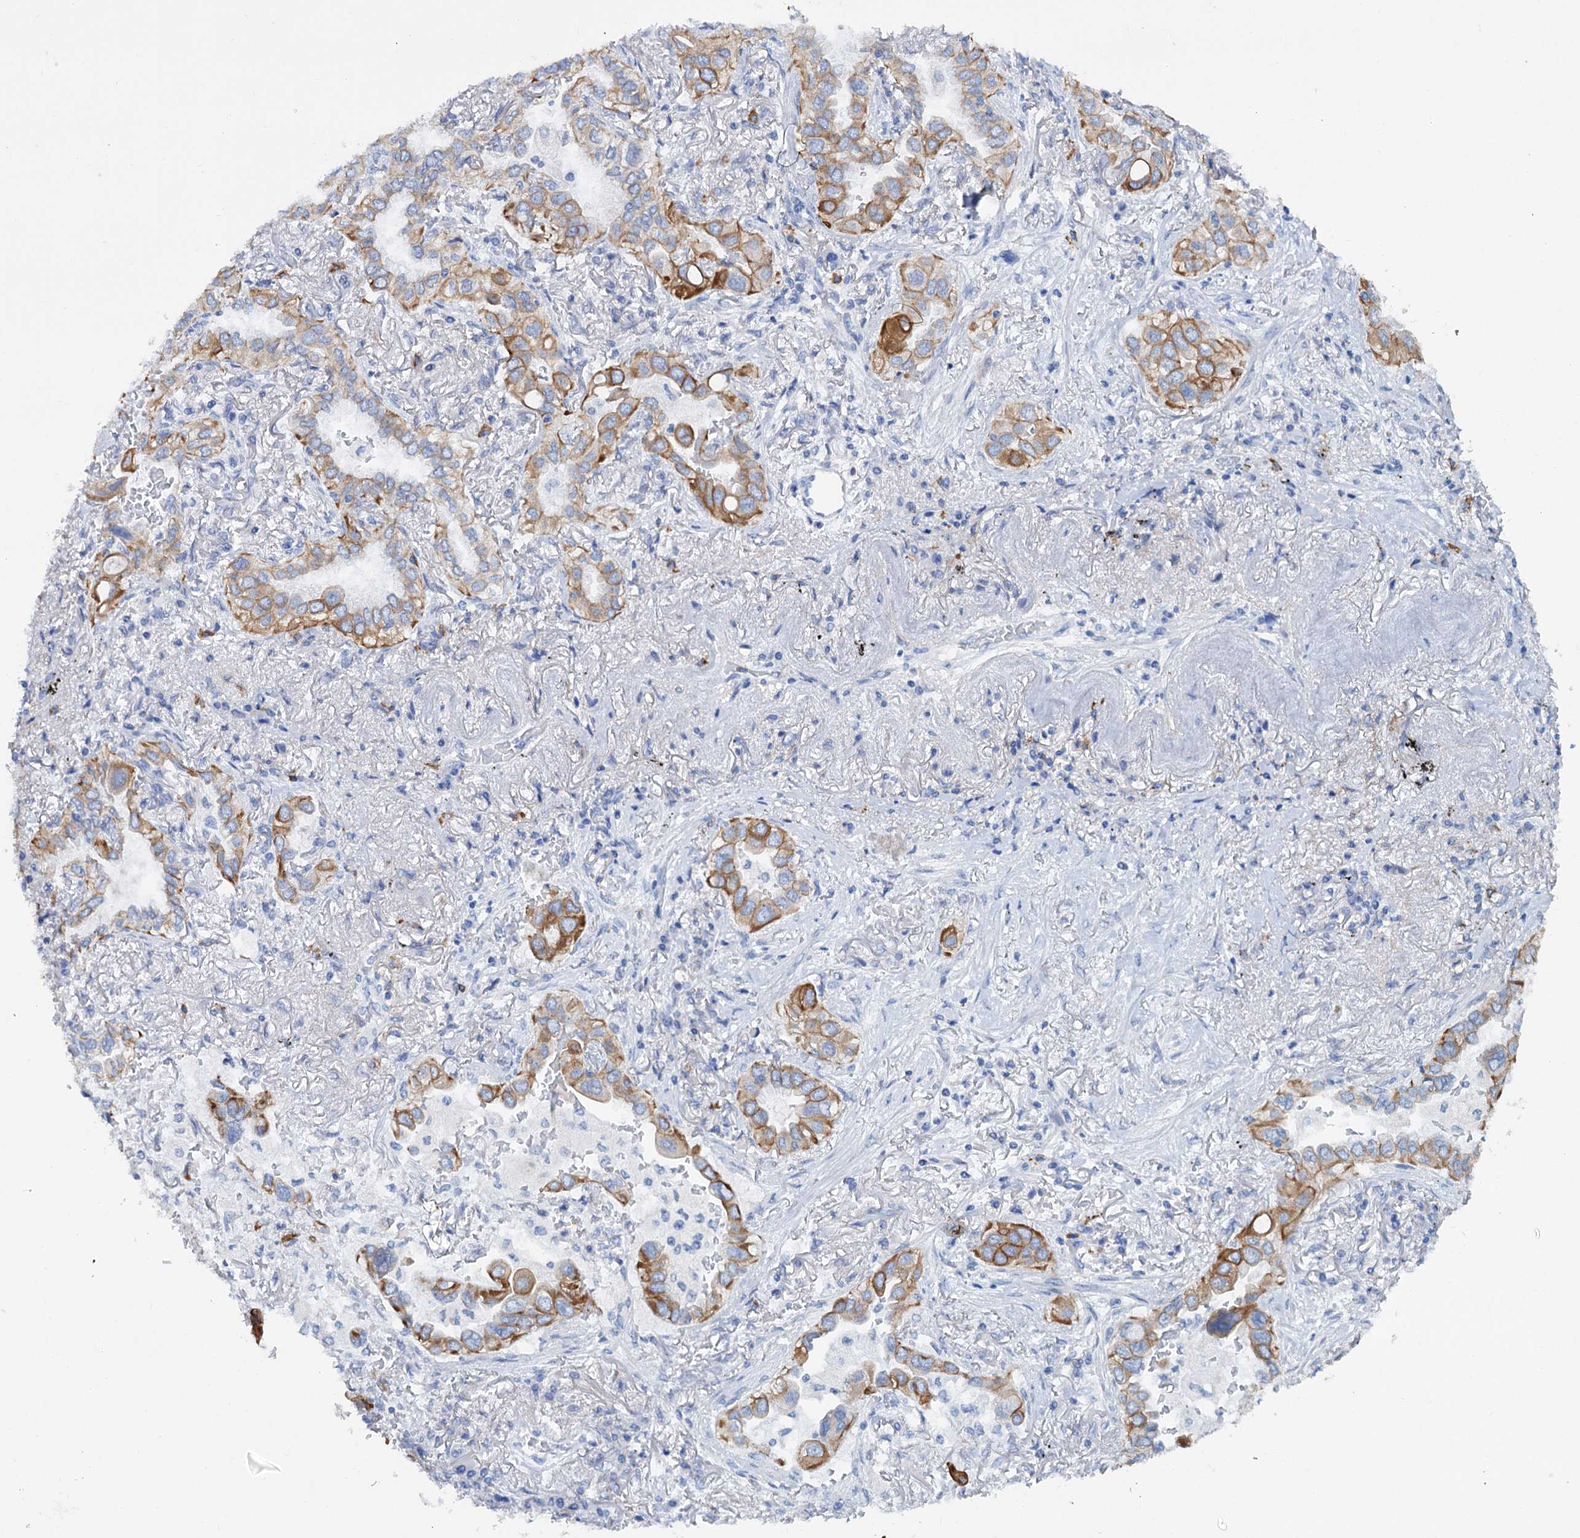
{"staining": {"intensity": "moderate", "quantity": ">75%", "location": "cytoplasmic/membranous"}, "tissue": "lung cancer", "cell_type": "Tumor cells", "image_type": "cancer", "snomed": [{"axis": "morphology", "description": "Adenocarcinoma, NOS"}, {"axis": "topography", "description": "Lung"}], "caption": "Adenocarcinoma (lung) was stained to show a protein in brown. There is medium levels of moderate cytoplasmic/membranous expression in about >75% of tumor cells.", "gene": "FAAP20", "patient": {"sex": "female", "age": 76}}